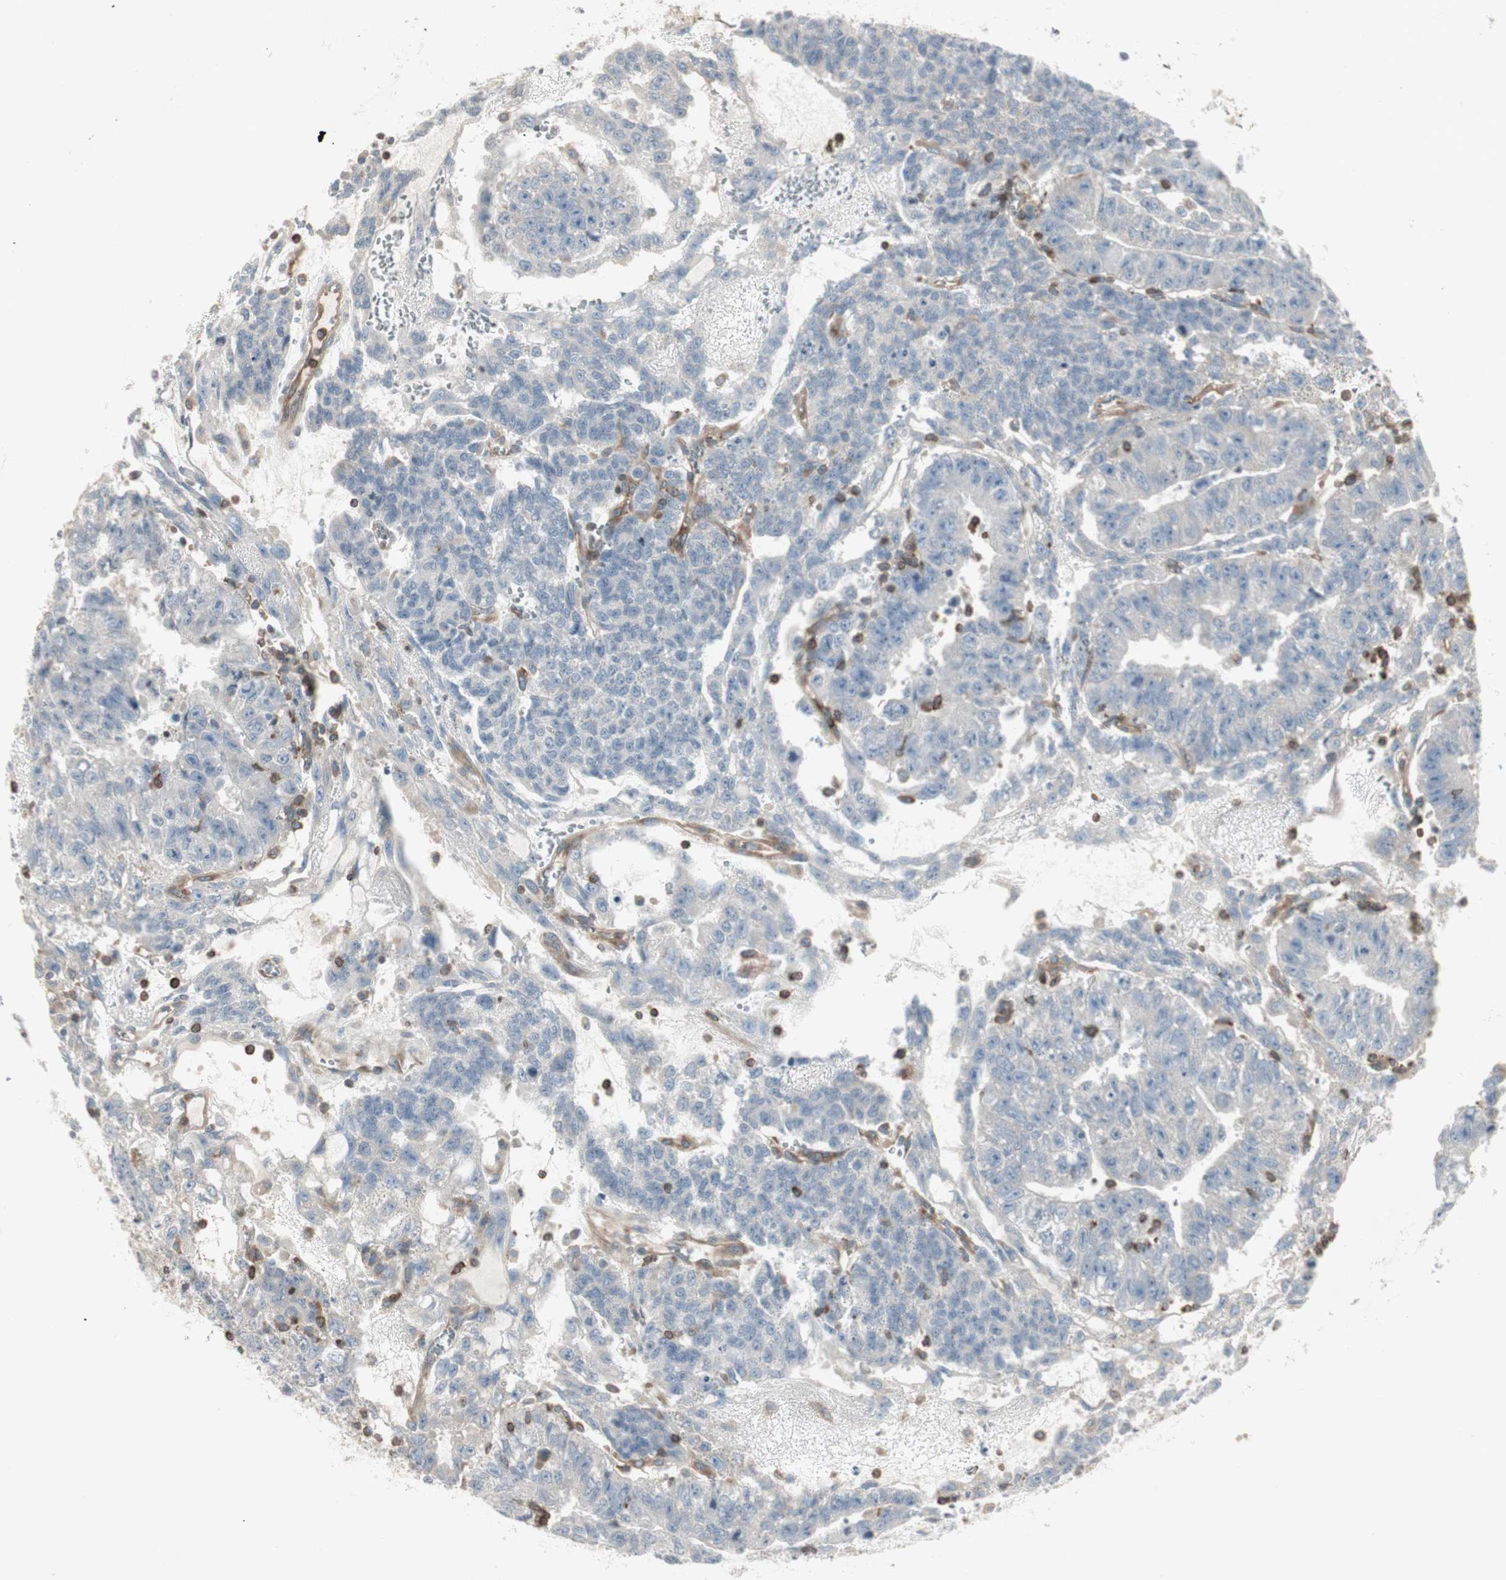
{"staining": {"intensity": "weak", "quantity": "25%-75%", "location": "cytoplasmic/membranous"}, "tissue": "testis cancer", "cell_type": "Tumor cells", "image_type": "cancer", "snomed": [{"axis": "morphology", "description": "Seminoma, NOS"}, {"axis": "morphology", "description": "Carcinoma, Embryonal, NOS"}, {"axis": "topography", "description": "Testis"}], "caption": "Tumor cells demonstrate low levels of weak cytoplasmic/membranous positivity in approximately 25%-75% of cells in testis seminoma.", "gene": "ARHGEF1", "patient": {"sex": "male", "age": 52}}